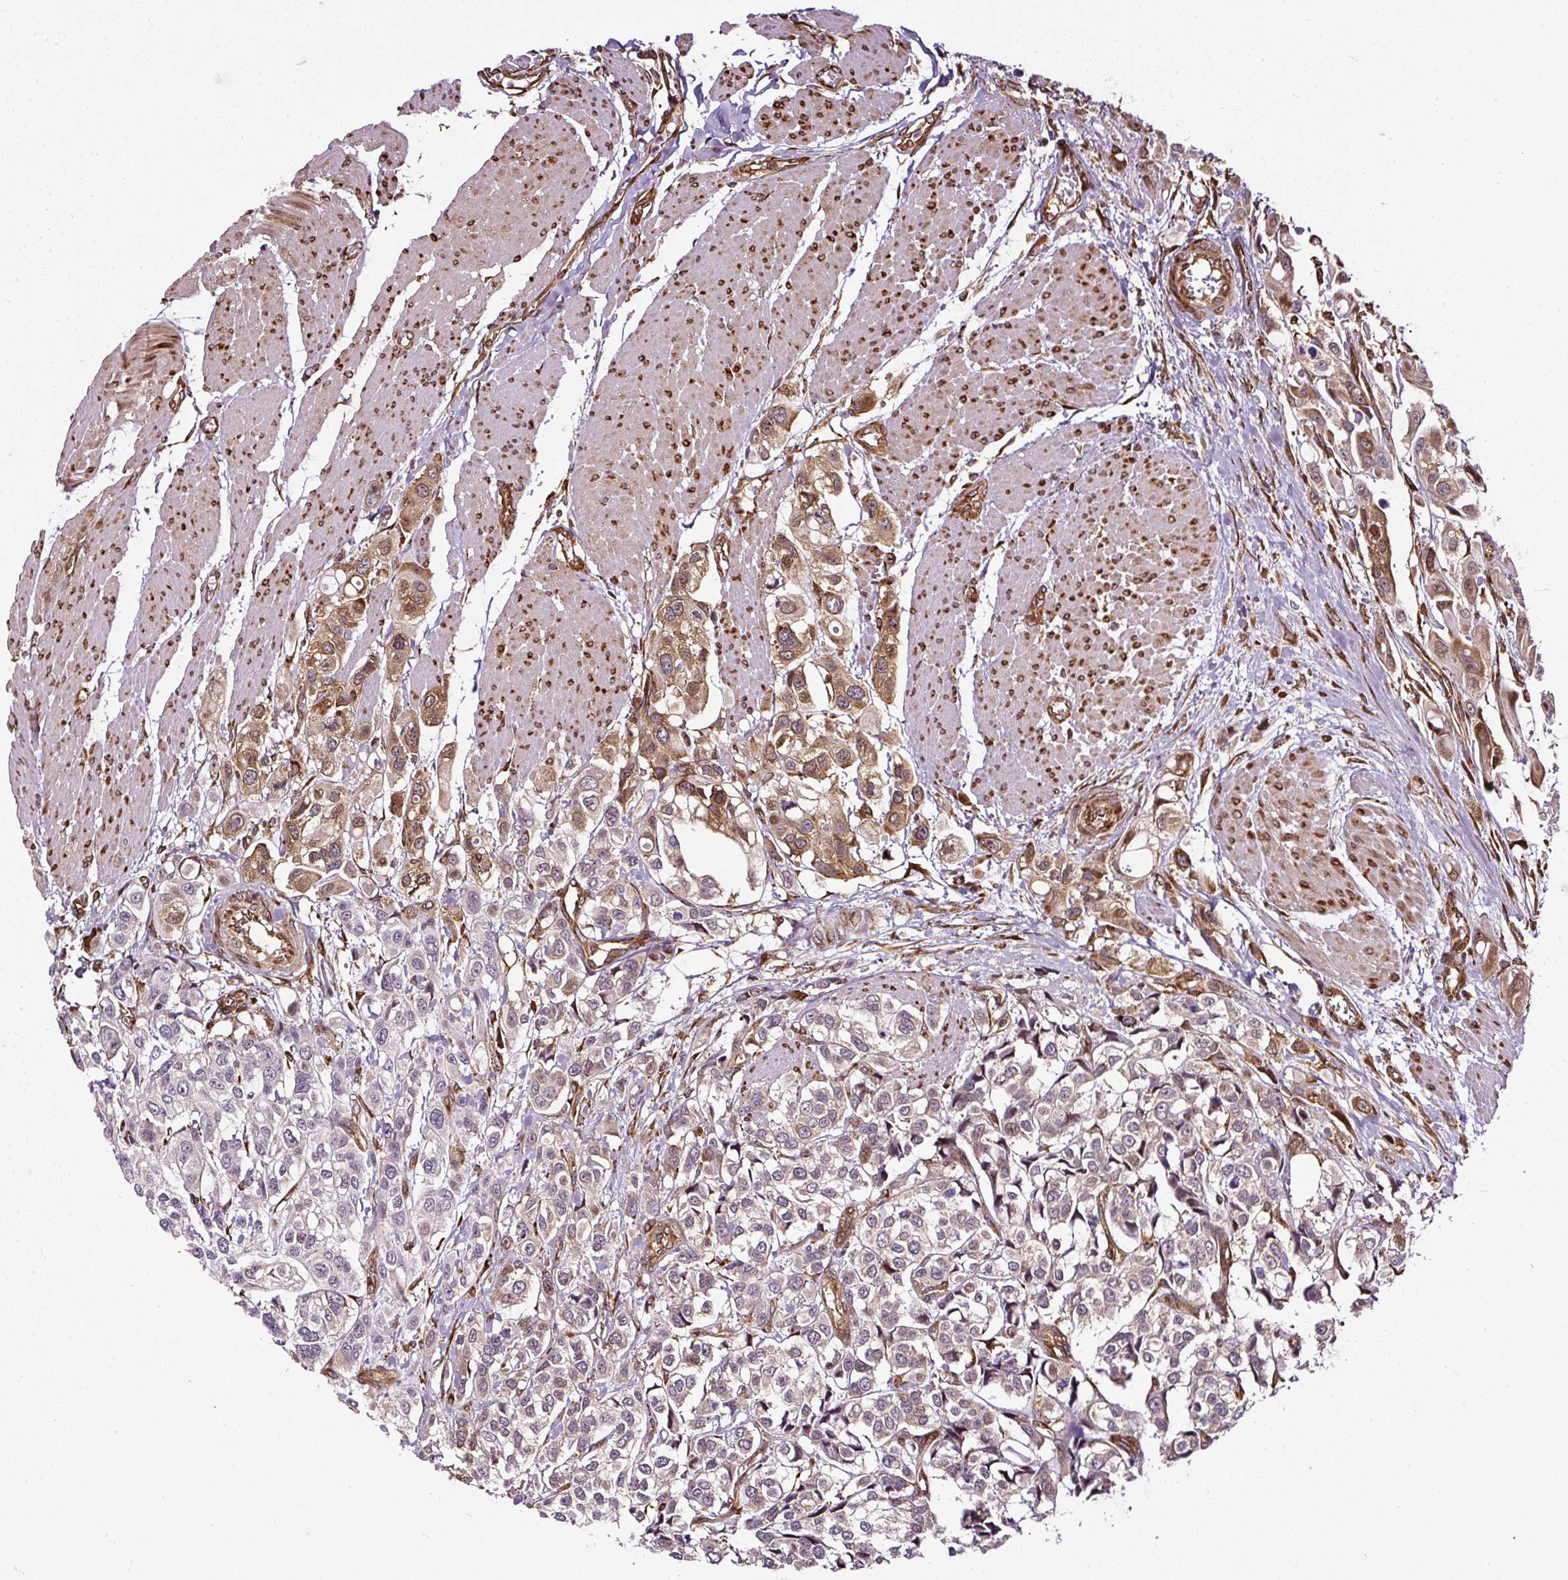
{"staining": {"intensity": "moderate", "quantity": ">75%", "location": "cytoplasmic/membranous"}, "tissue": "urothelial cancer", "cell_type": "Tumor cells", "image_type": "cancer", "snomed": [{"axis": "morphology", "description": "Urothelial carcinoma, High grade"}, {"axis": "topography", "description": "Urinary bladder"}], "caption": "The photomicrograph shows staining of urothelial carcinoma (high-grade), revealing moderate cytoplasmic/membranous protein staining (brown color) within tumor cells. (DAB (3,3'-diaminobenzidine) IHC, brown staining for protein, blue staining for nuclei).", "gene": "KDM4E", "patient": {"sex": "male", "age": 67}}